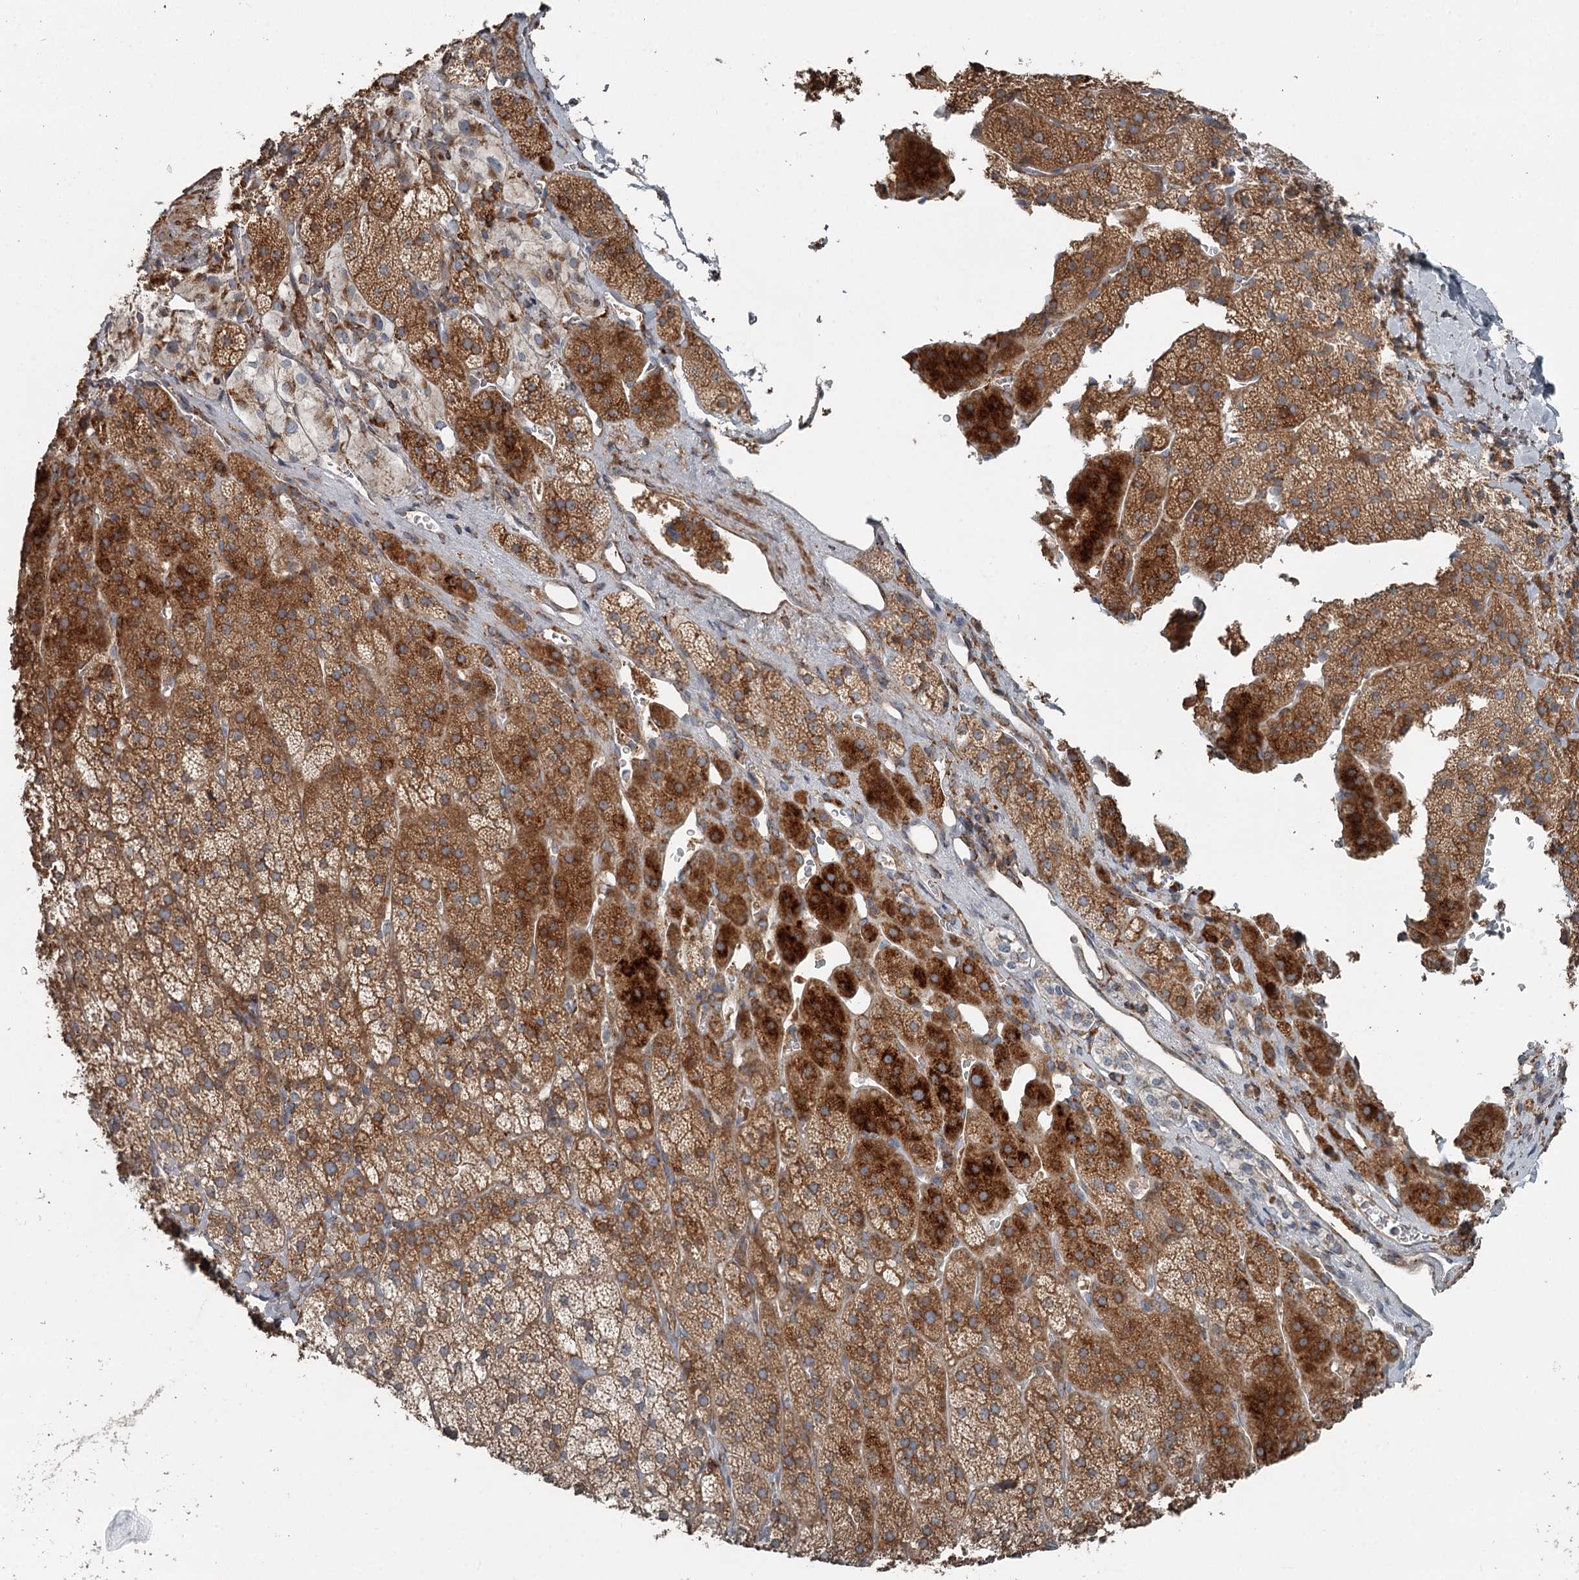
{"staining": {"intensity": "strong", "quantity": "25%-75%", "location": "cytoplasmic/membranous"}, "tissue": "adrenal gland", "cell_type": "Glandular cells", "image_type": "normal", "snomed": [{"axis": "morphology", "description": "Normal tissue, NOS"}, {"axis": "topography", "description": "Adrenal gland"}], "caption": "Immunohistochemistry staining of benign adrenal gland, which displays high levels of strong cytoplasmic/membranous positivity in about 25%-75% of glandular cells indicating strong cytoplasmic/membranous protein positivity. The staining was performed using DAB (3,3'-diaminobenzidine) (brown) for protein detection and nuclei were counterstained in hematoxylin (blue).", "gene": "RASSF8", "patient": {"sex": "female", "age": 44}}